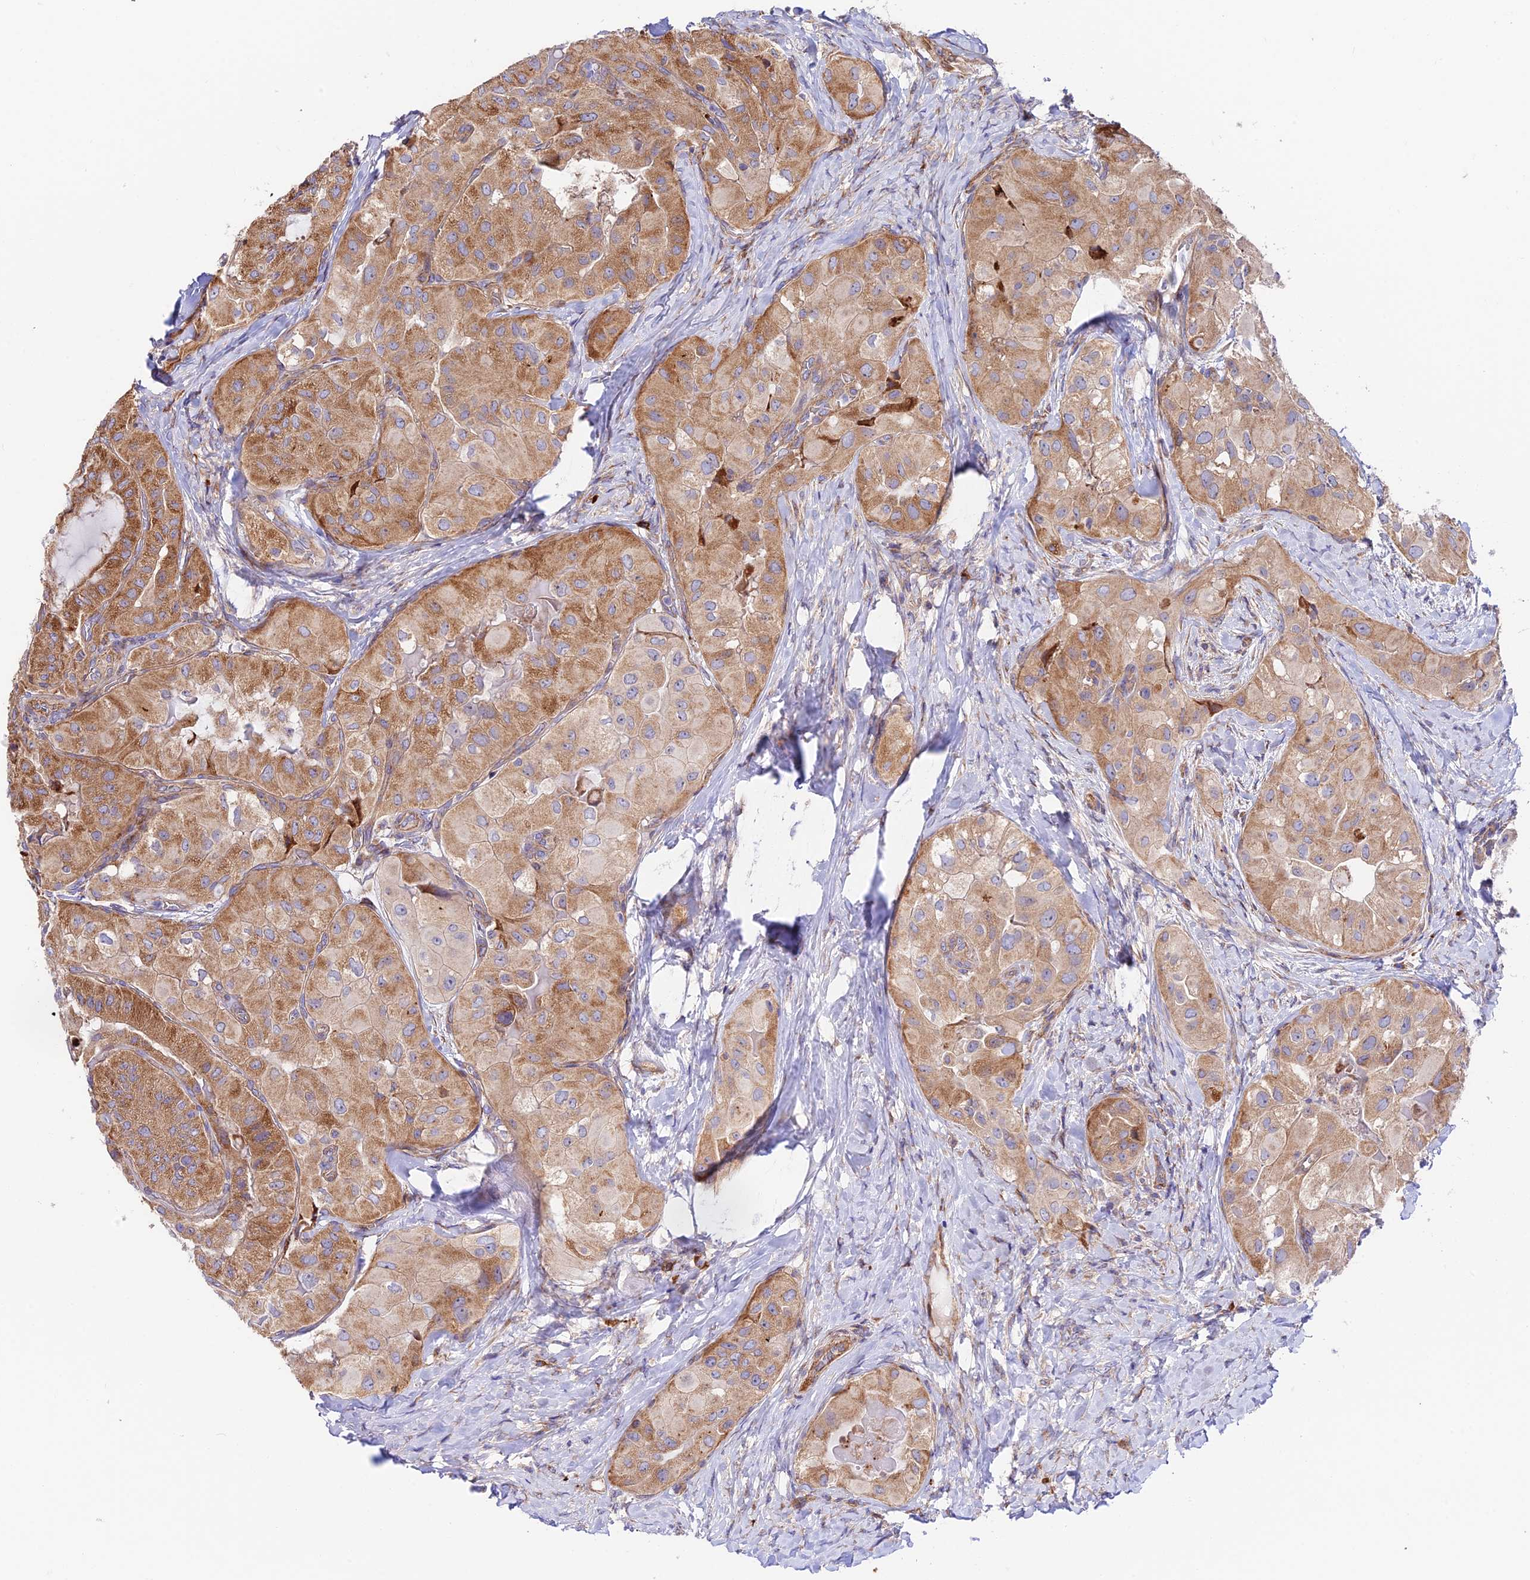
{"staining": {"intensity": "moderate", "quantity": ">75%", "location": "cytoplasmic/membranous"}, "tissue": "thyroid cancer", "cell_type": "Tumor cells", "image_type": "cancer", "snomed": [{"axis": "morphology", "description": "Normal tissue, NOS"}, {"axis": "morphology", "description": "Papillary adenocarcinoma, NOS"}, {"axis": "topography", "description": "Thyroid gland"}], "caption": "This is an image of IHC staining of thyroid cancer, which shows moderate positivity in the cytoplasmic/membranous of tumor cells.", "gene": "VPS13C", "patient": {"sex": "female", "age": 59}}